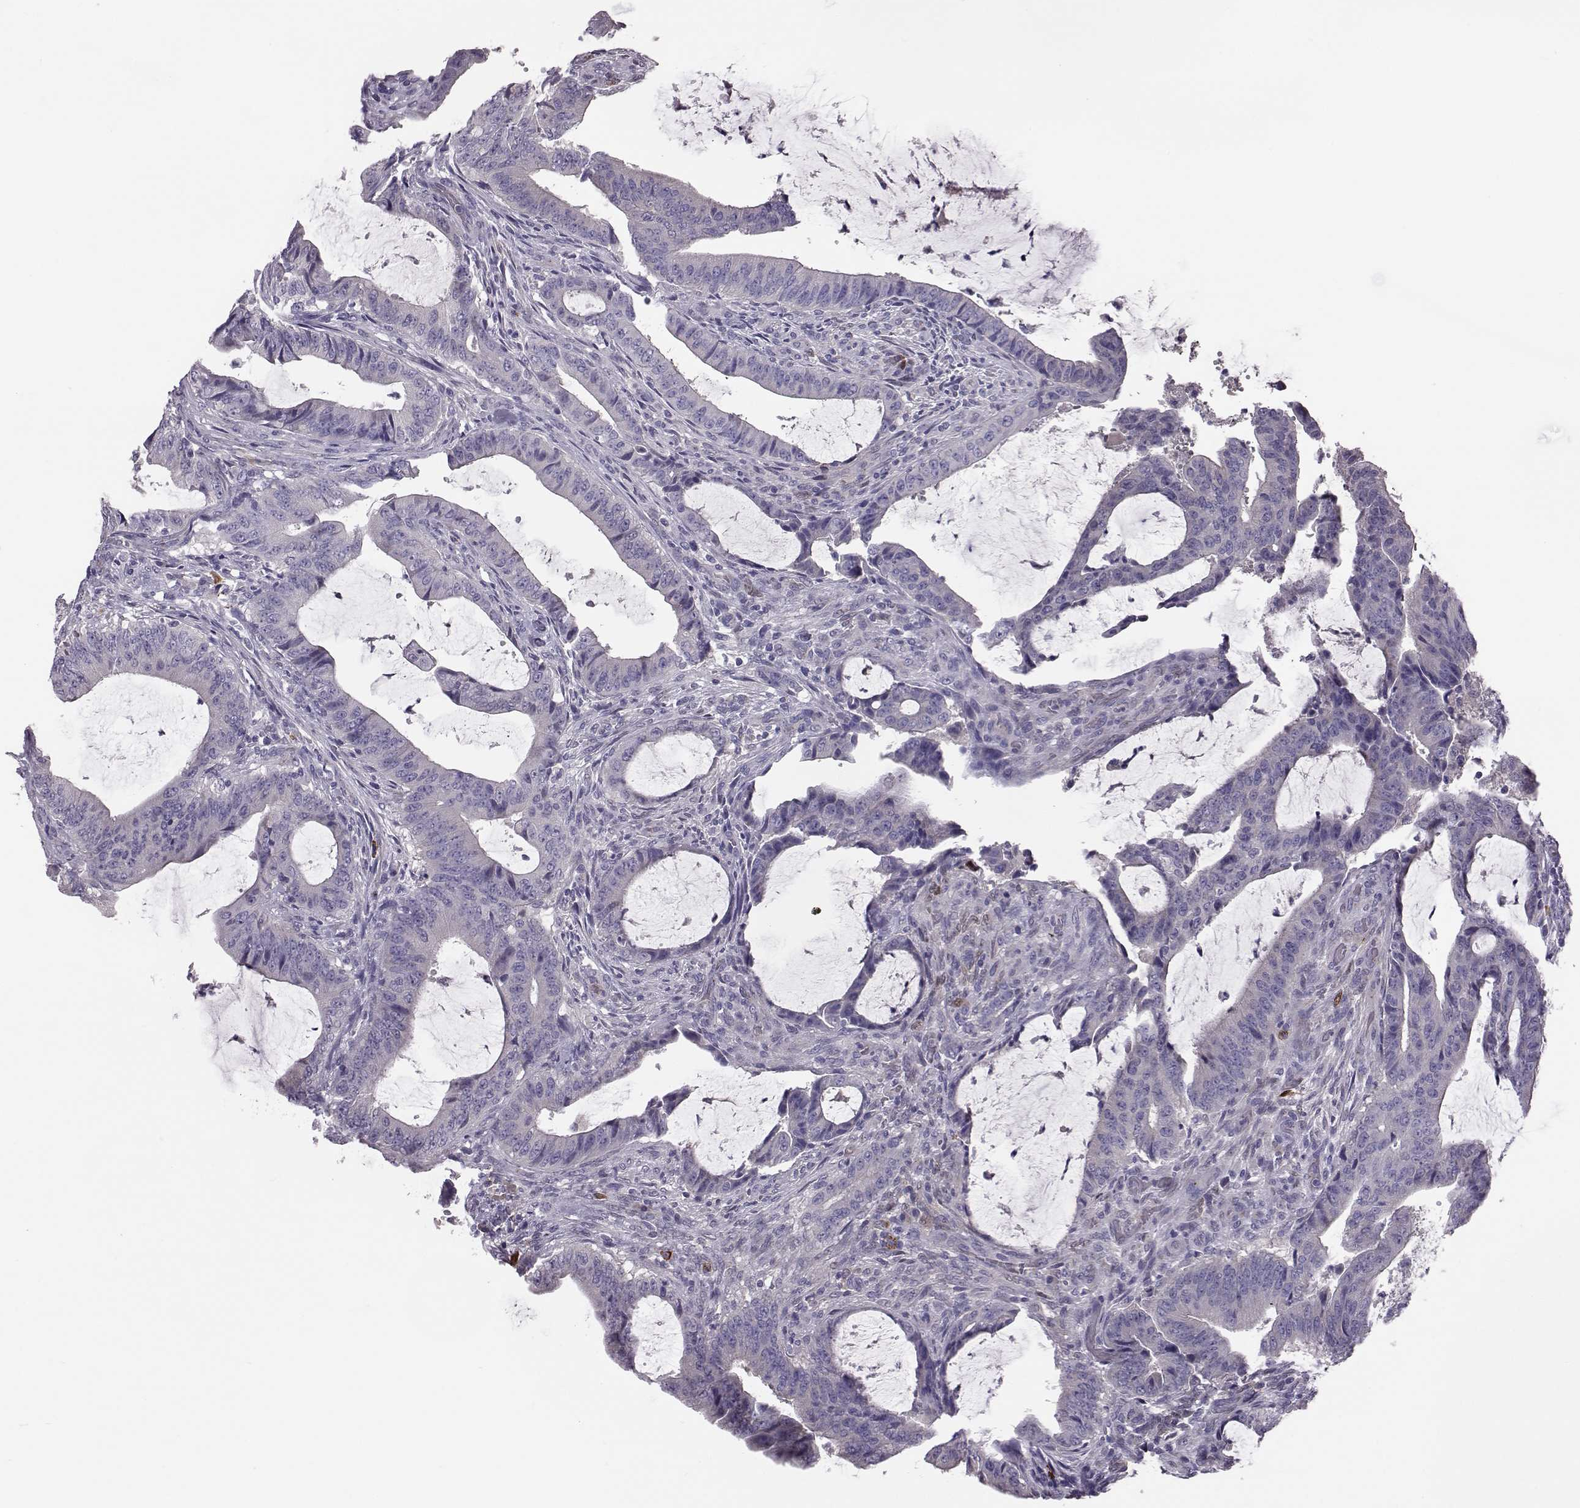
{"staining": {"intensity": "negative", "quantity": "none", "location": "none"}, "tissue": "colorectal cancer", "cell_type": "Tumor cells", "image_type": "cancer", "snomed": [{"axis": "morphology", "description": "Adenocarcinoma, NOS"}, {"axis": "topography", "description": "Colon"}], "caption": "High power microscopy micrograph of an IHC histopathology image of adenocarcinoma (colorectal), revealing no significant staining in tumor cells.", "gene": "ADGRG5", "patient": {"sex": "female", "age": 43}}